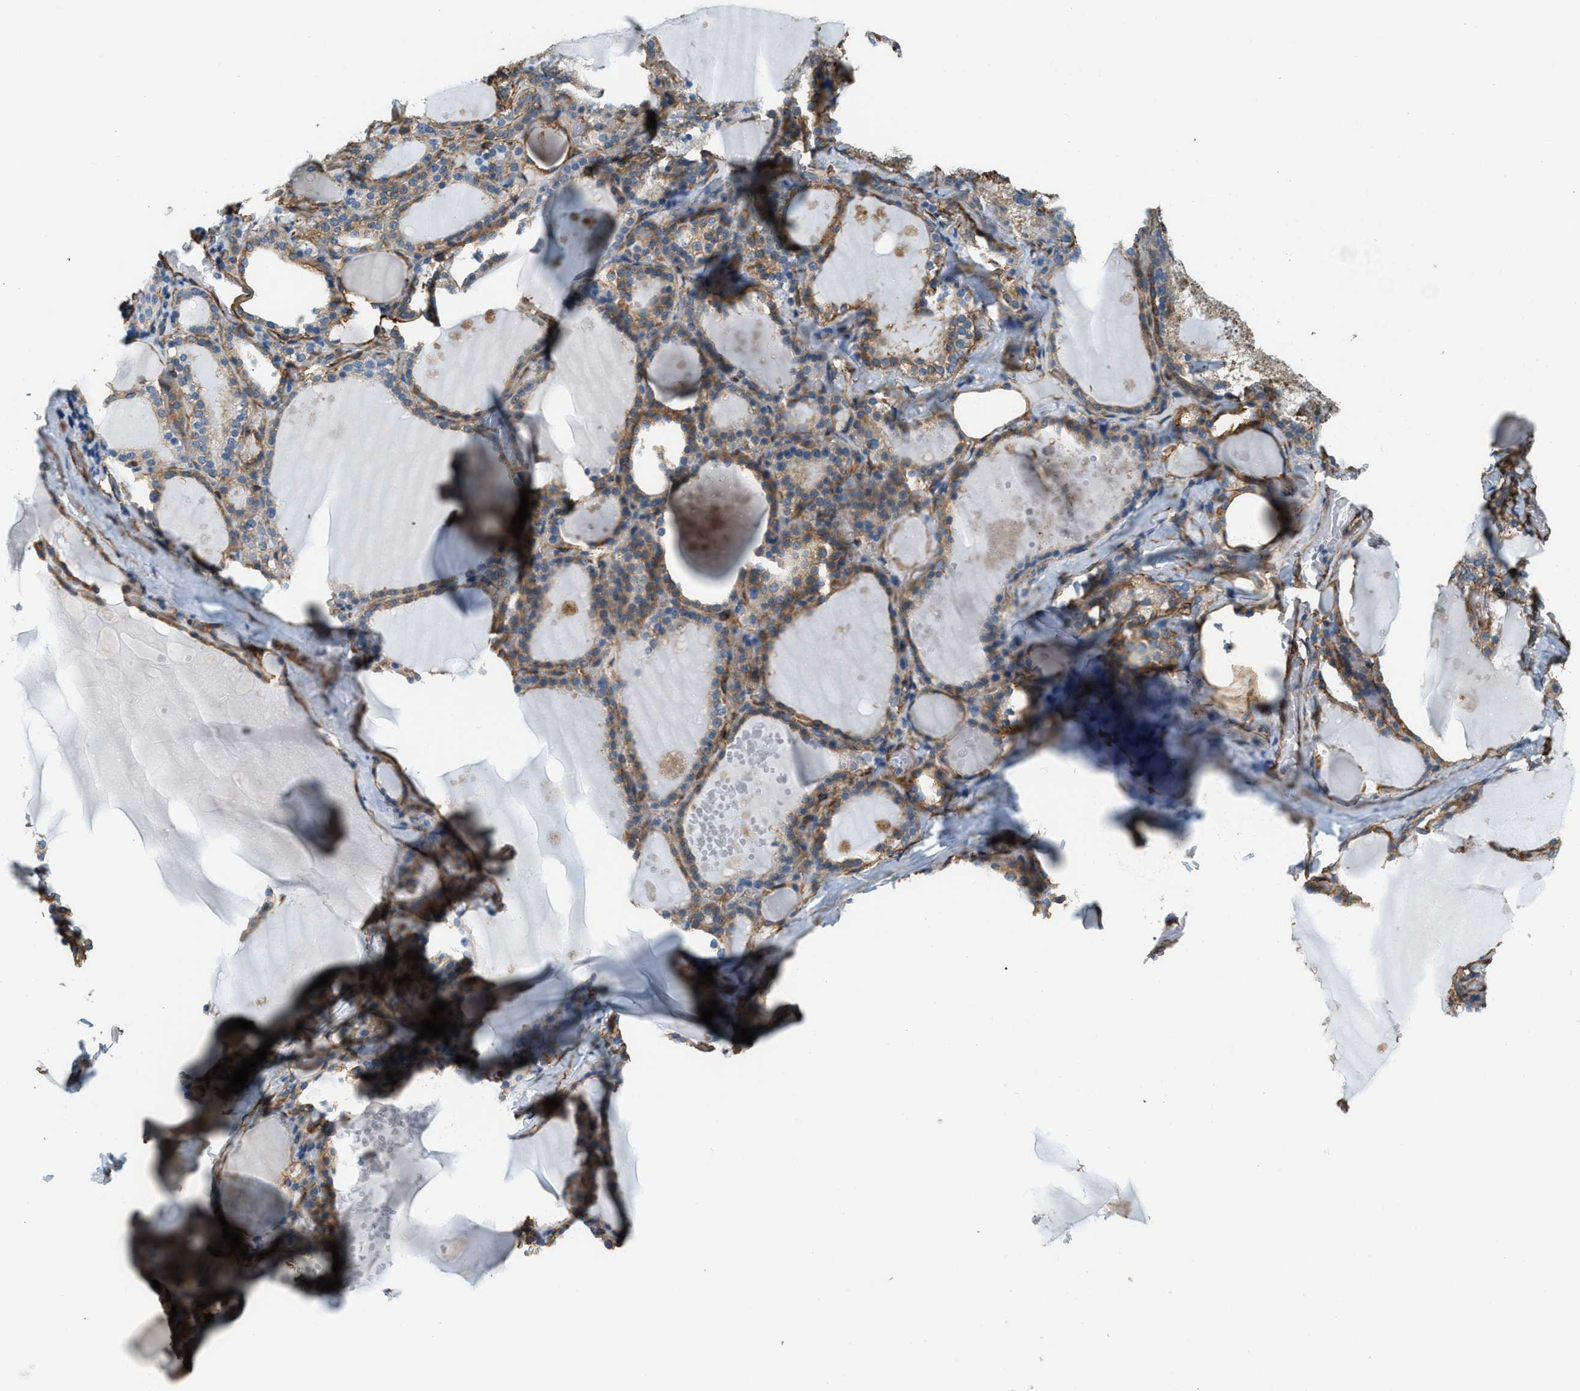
{"staining": {"intensity": "moderate", "quantity": ">75%", "location": "cytoplasmic/membranous"}, "tissue": "thyroid gland", "cell_type": "Glandular cells", "image_type": "normal", "snomed": [{"axis": "morphology", "description": "Normal tissue, NOS"}, {"axis": "topography", "description": "Thyroid gland"}], "caption": "DAB immunohistochemical staining of normal human thyroid gland demonstrates moderate cytoplasmic/membranous protein staining in approximately >75% of glandular cells. Using DAB (brown) and hematoxylin (blue) stains, captured at high magnification using brightfield microscopy.", "gene": "TMEM43", "patient": {"sex": "male", "age": 56}}